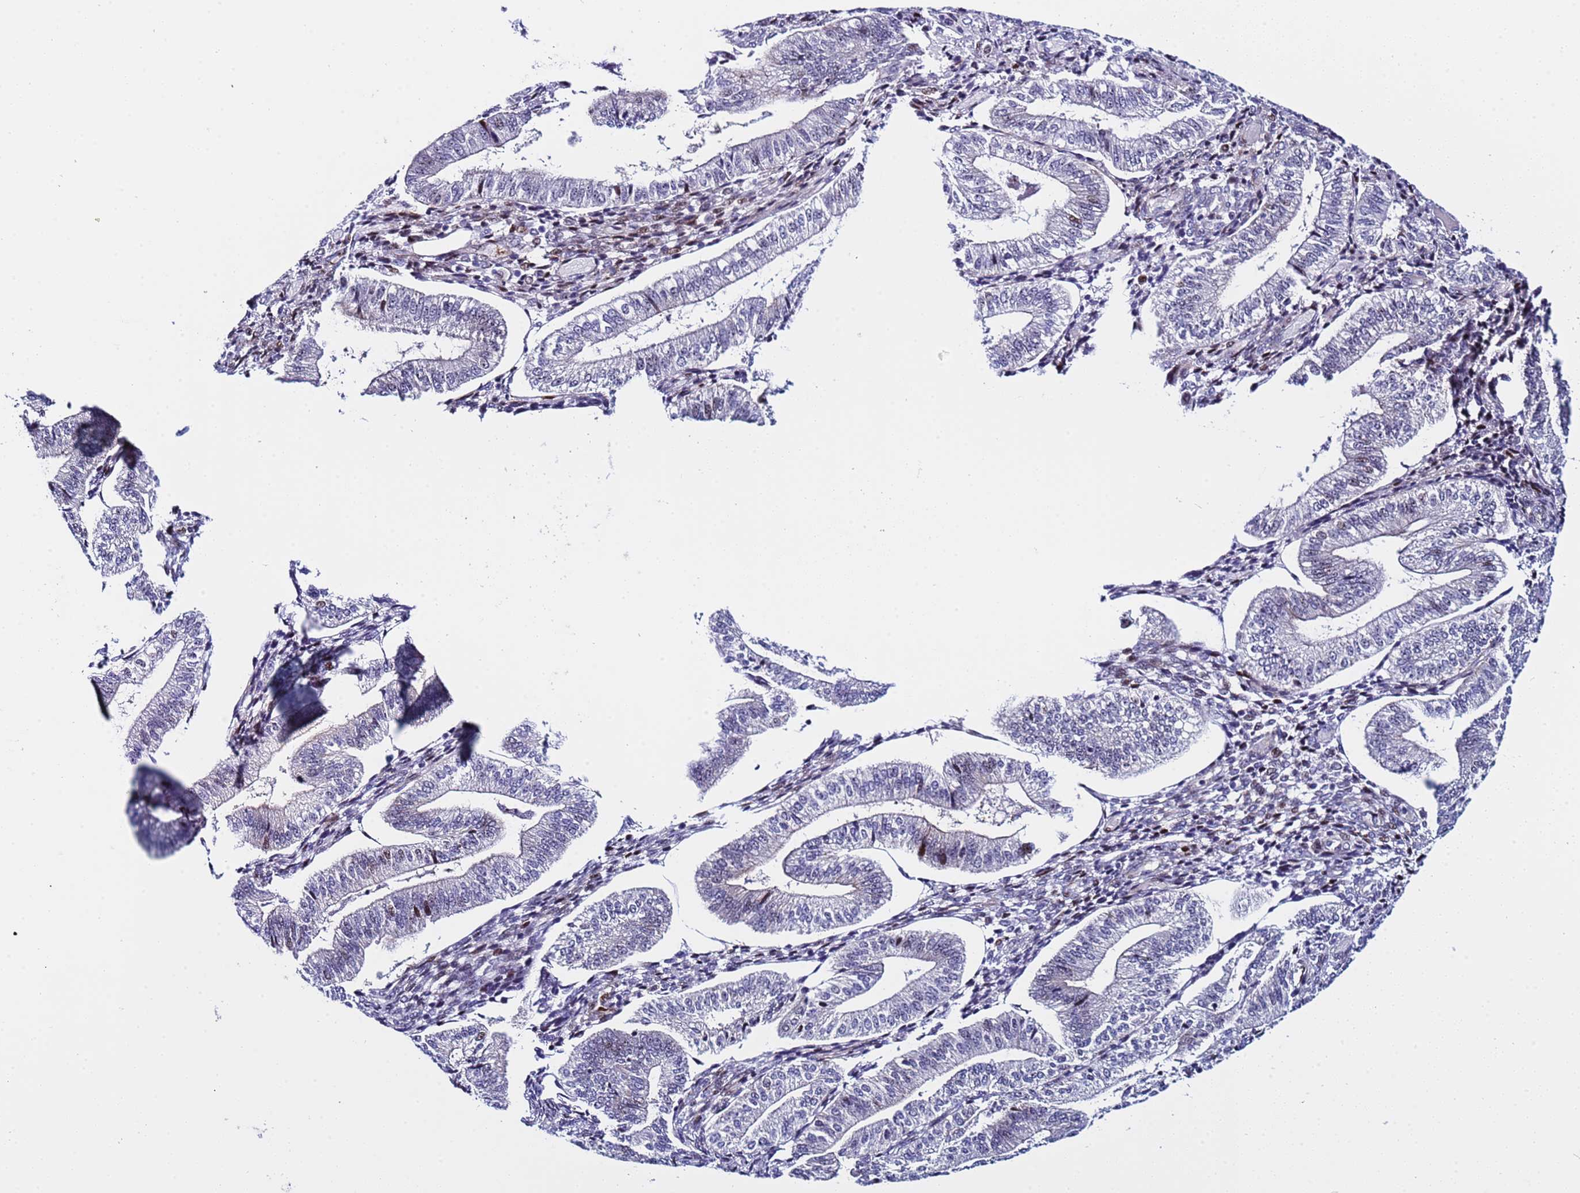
{"staining": {"intensity": "negative", "quantity": "none", "location": "none"}, "tissue": "endometrium", "cell_type": "Cells in endometrial stroma", "image_type": "normal", "snomed": [{"axis": "morphology", "description": "Normal tissue, NOS"}, {"axis": "topography", "description": "Endometrium"}], "caption": "Immunohistochemical staining of benign human endometrium exhibits no significant positivity in cells in endometrial stroma.", "gene": "POP5", "patient": {"sex": "female", "age": 34}}